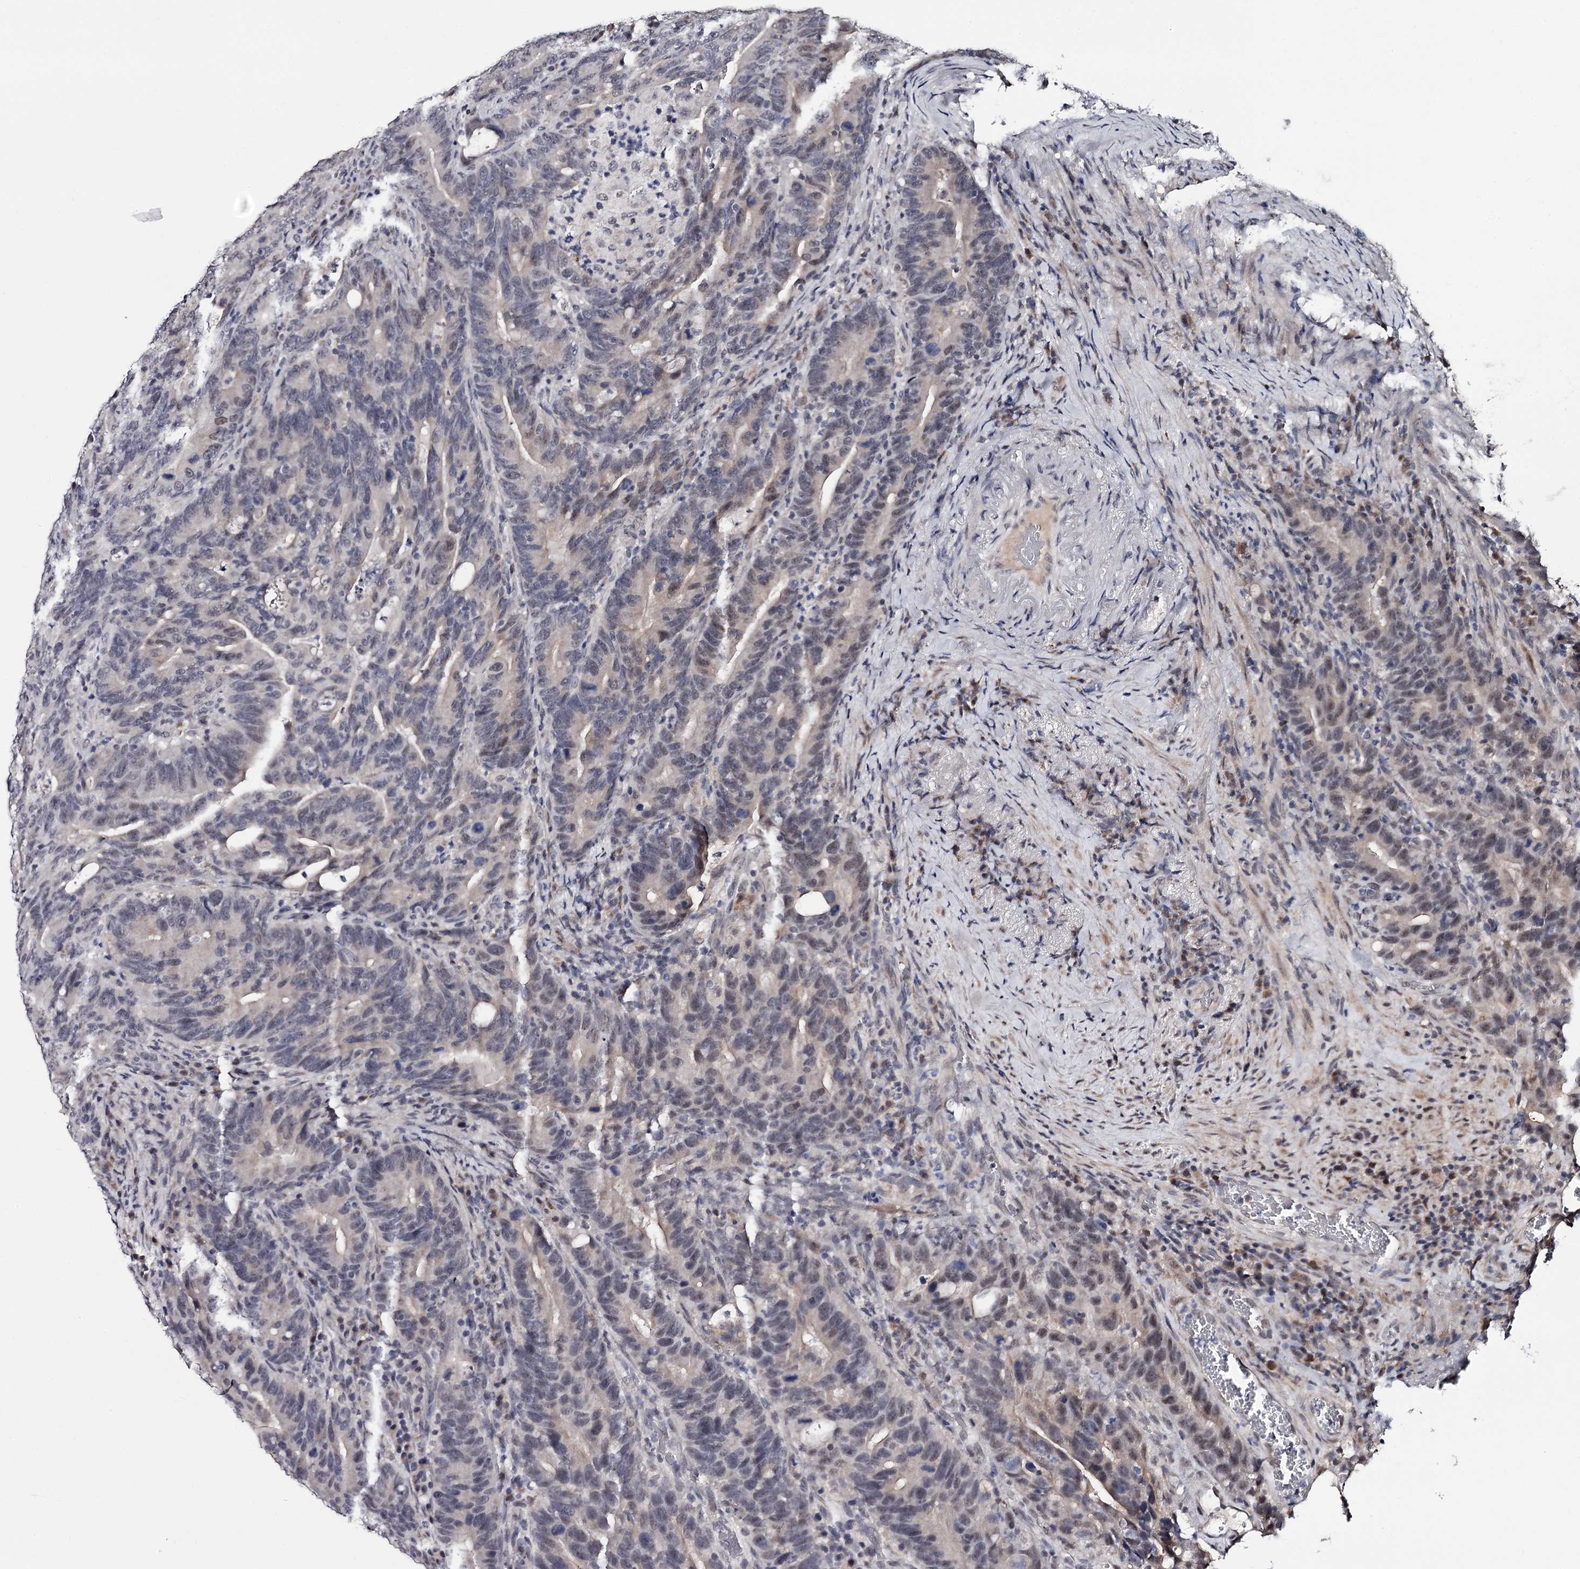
{"staining": {"intensity": "weak", "quantity": "25%-75%", "location": "nuclear"}, "tissue": "colorectal cancer", "cell_type": "Tumor cells", "image_type": "cancer", "snomed": [{"axis": "morphology", "description": "Adenocarcinoma, NOS"}, {"axis": "topography", "description": "Colon"}], "caption": "Protein expression analysis of colorectal cancer displays weak nuclear positivity in approximately 25%-75% of tumor cells.", "gene": "GTSF1", "patient": {"sex": "female", "age": 66}}